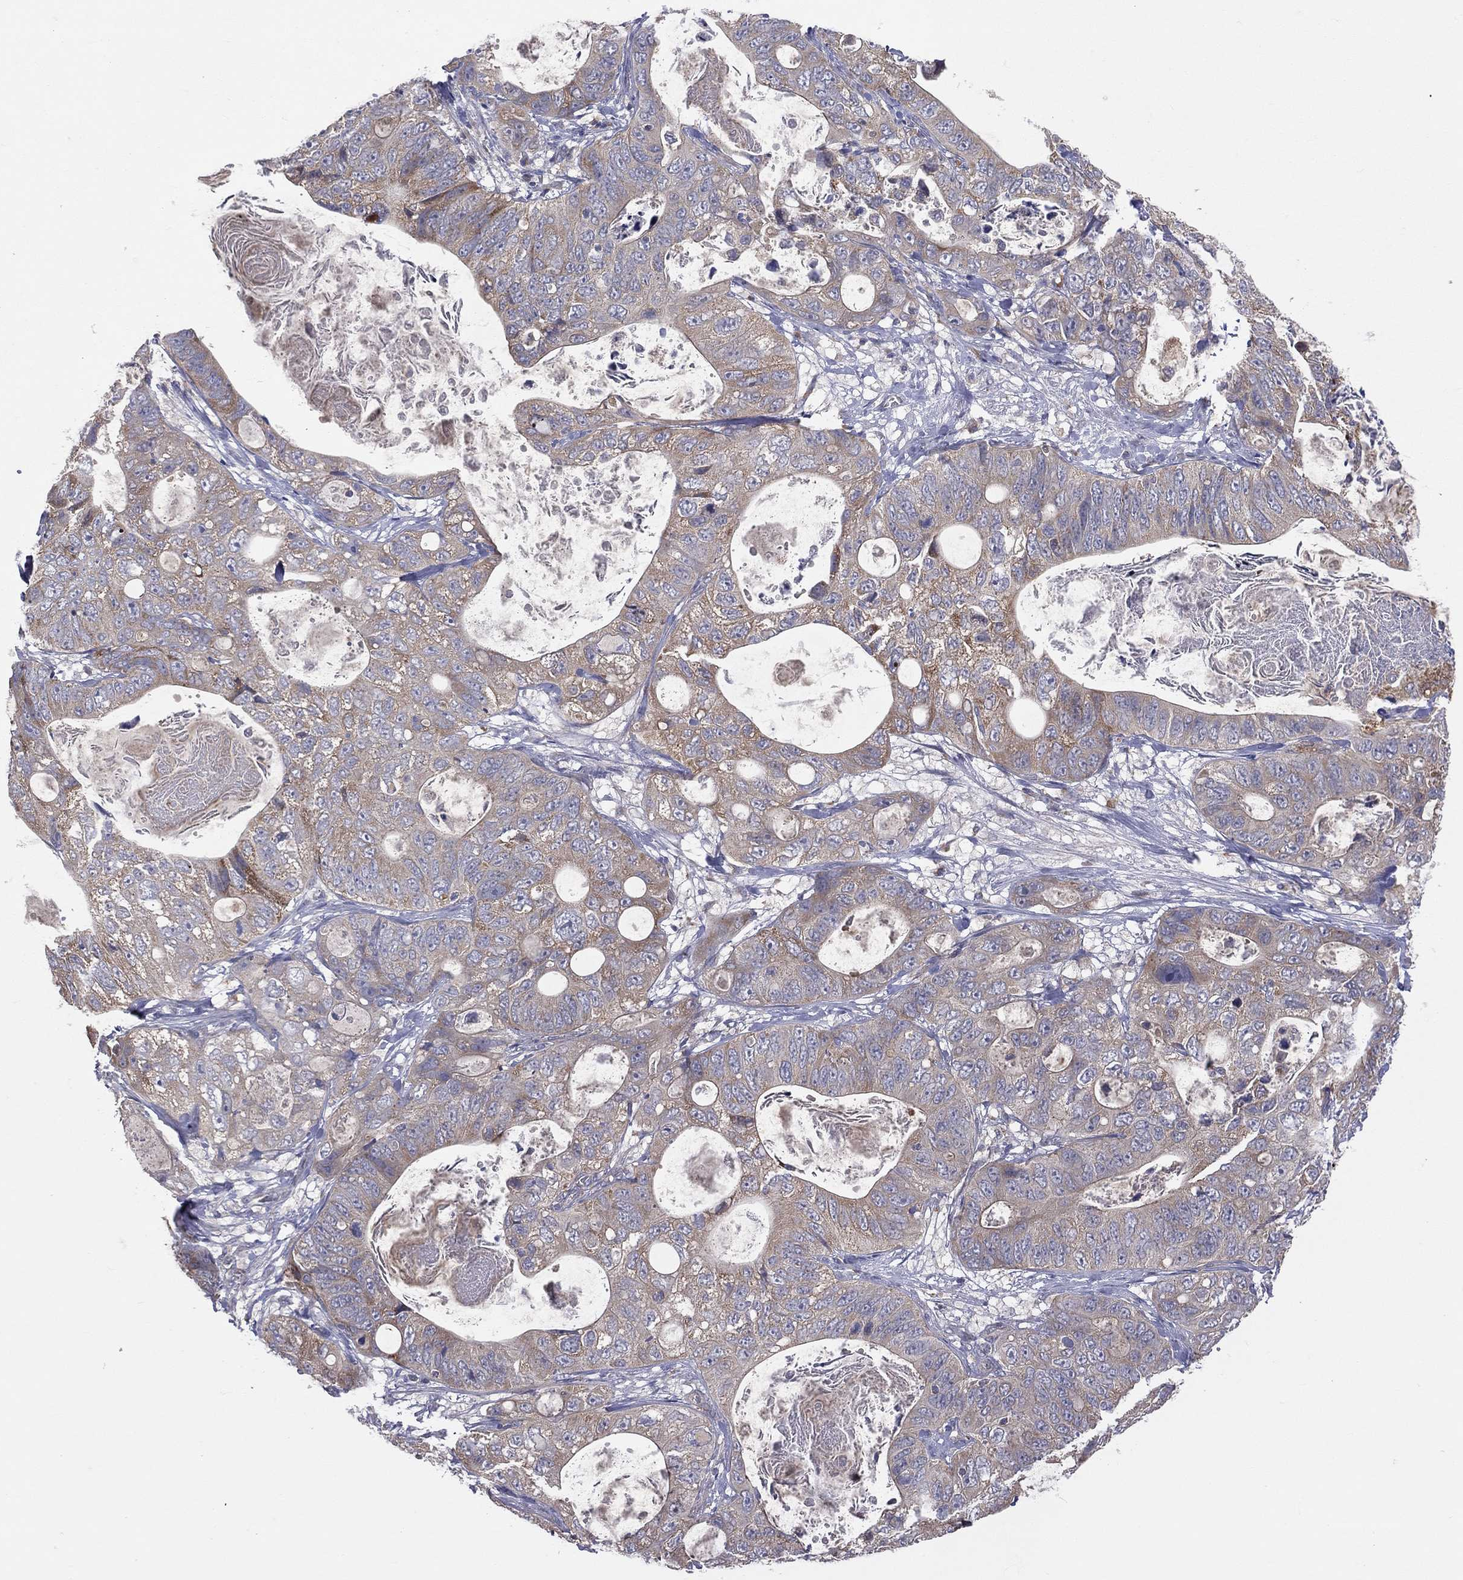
{"staining": {"intensity": "moderate", "quantity": "<25%", "location": "cytoplasmic/membranous"}, "tissue": "stomach cancer", "cell_type": "Tumor cells", "image_type": "cancer", "snomed": [{"axis": "morphology", "description": "Normal tissue, NOS"}, {"axis": "morphology", "description": "Adenocarcinoma, NOS"}, {"axis": "topography", "description": "Stomach"}], "caption": "Protein expression by immunohistochemistry reveals moderate cytoplasmic/membranous expression in approximately <25% of tumor cells in stomach cancer. The staining was performed using DAB (3,3'-diaminobenzidine) to visualize the protein expression in brown, while the nuclei were stained in blue with hematoxylin (Magnification: 20x).", "gene": "STARD3", "patient": {"sex": "female", "age": 89}}